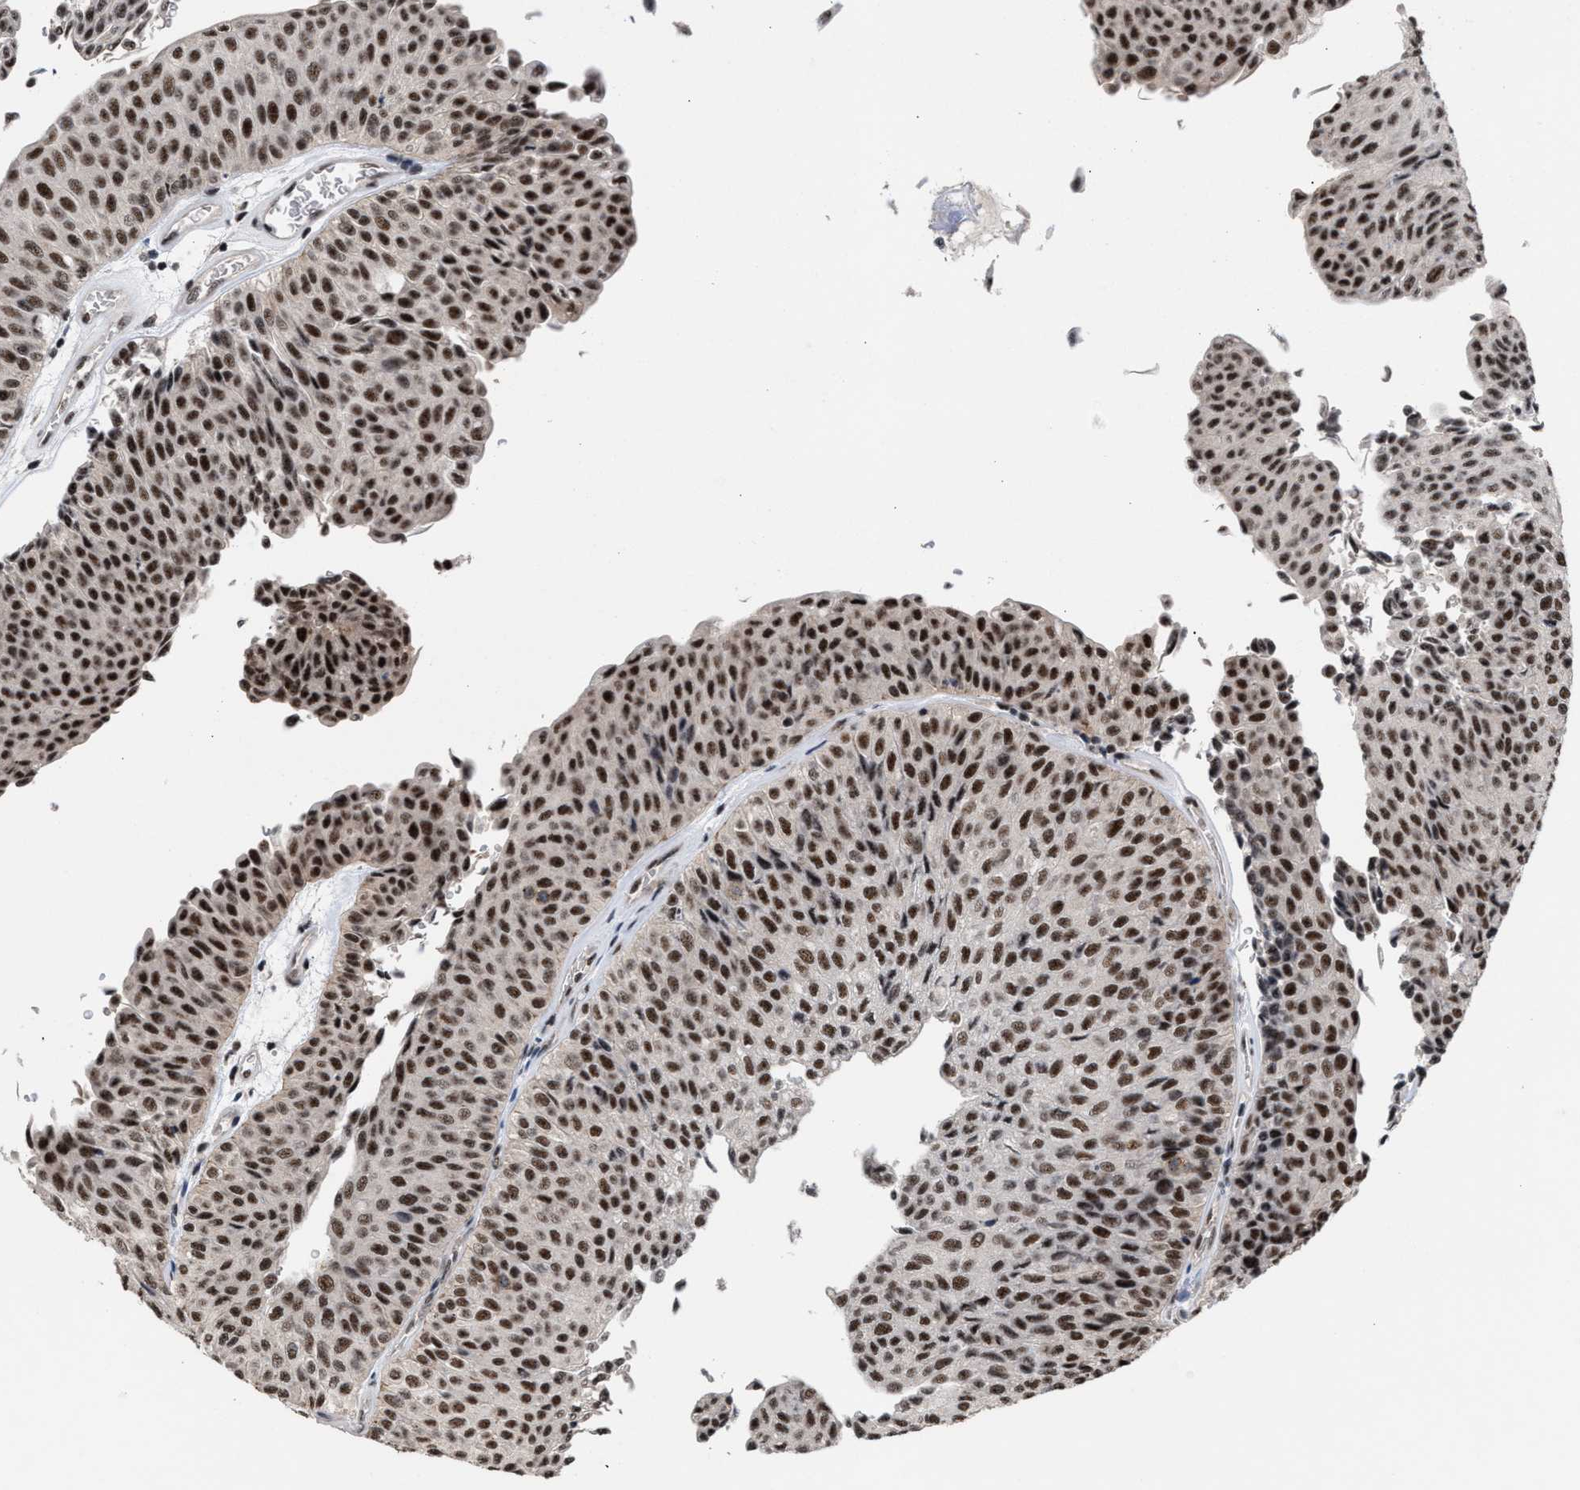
{"staining": {"intensity": "strong", "quantity": ">75%", "location": "nuclear"}, "tissue": "urothelial cancer", "cell_type": "Tumor cells", "image_type": "cancer", "snomed": [{"axis": "morphology", "description": "Urothelial carcinoma, Low grade"}, {"axis": "topography", "description": "Urinary bladder"}], "caption": "Immunohistochemistry (DAB (3,3'-diaminobenzidine)) staining of urothelial carcinoma (low-grade) demonstrates strong nuclear protein expression in approximately >75% of tumor cells.", "gene": "EIF4A3", "patient": {"sex": "male", "age": 78}}